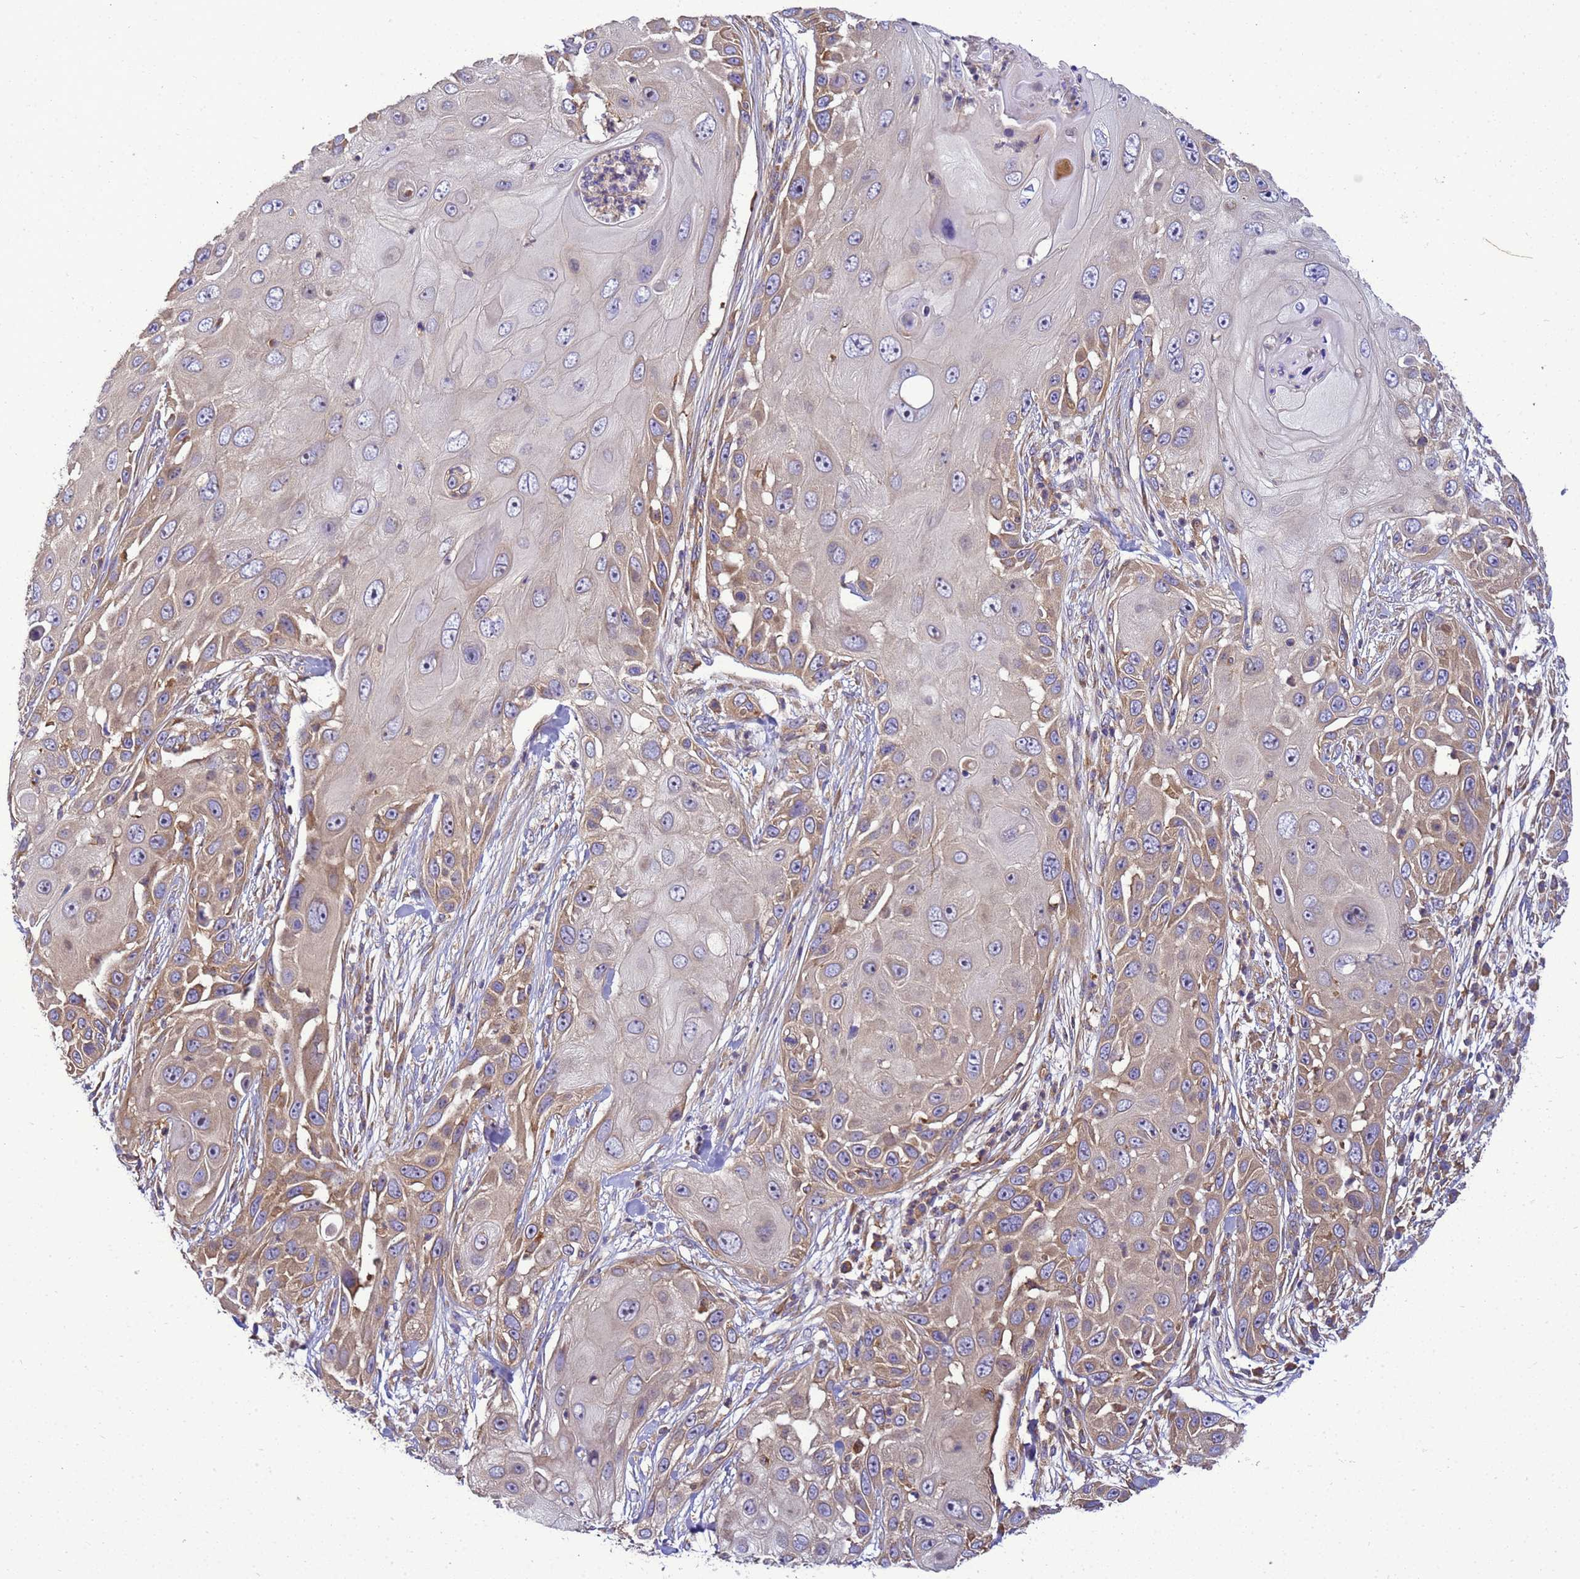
{"staining": {"intensity": "moderate", "quantity": ">75%", "location": "cytoplasmic/membranous"}, "tissue": "skin cancer", "cell_type": "Tumor cells", "image_type": "cancer", "snomed": [{"axis": "morphology", "description": "Squamous cell carcinoma, NOS"}, {"axis": "topography", "description": "Skin"}], "caption": "Brown immunohistochemical staining in skin squamous cell carcinoma exhibits moderate cytoplasmic/membranous expression in approximately >75% of tumor cells.", "gene": "BECN1", "patient": {"sex": "female", "age": 44}}